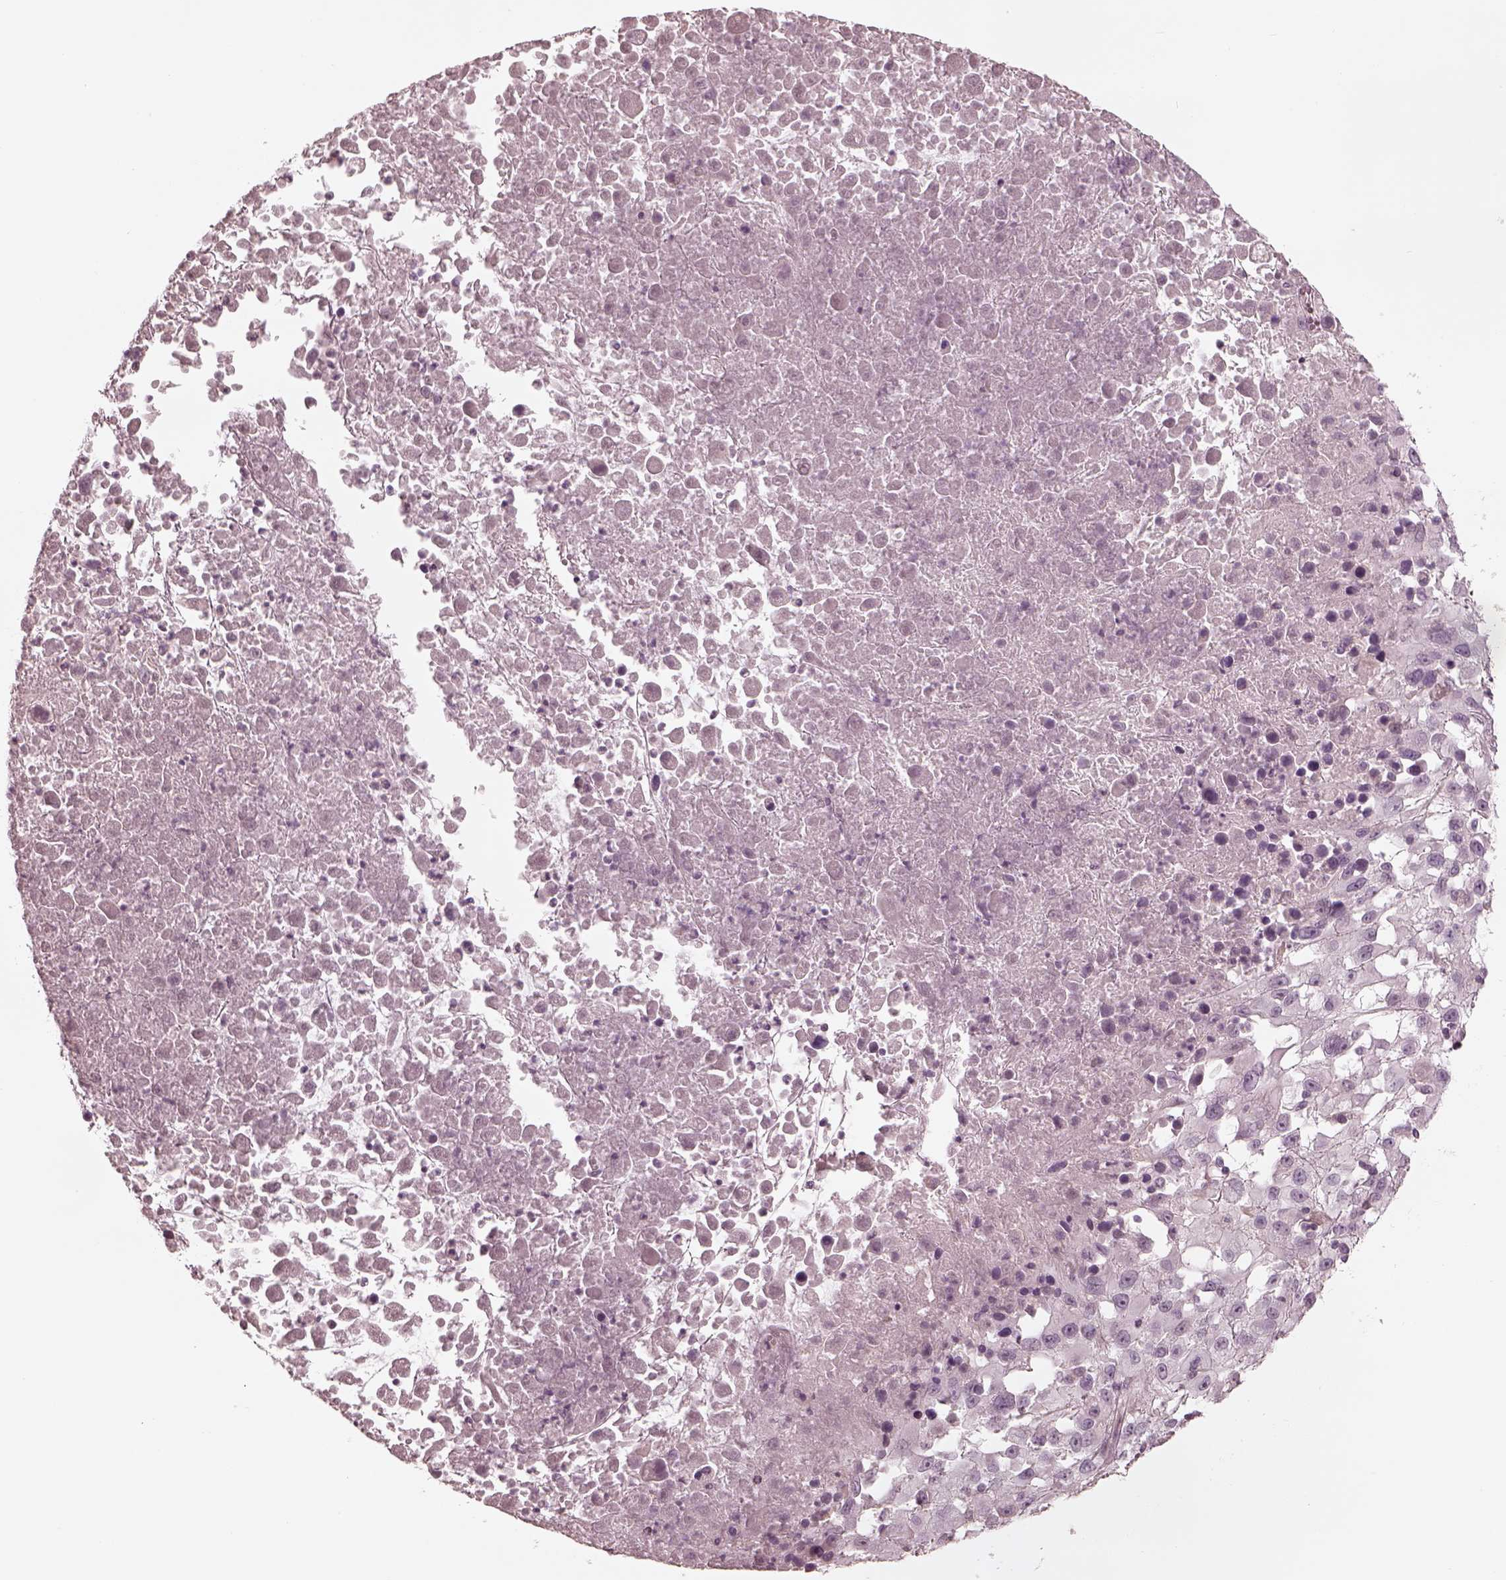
{"staining": {"intensity": "negative", "quantity": "none", "location": "none"}, "tissue": "melanoma", "cell_type": "Tumor cells", "image_type": "cancer", "snomed": [{"axis": "morphology", "description": "Malignant melanoma, Metastatic site"}, {"axis": "topography", "description": "Soft tissue"}], "caption": "High power microscopy image of an immunohistochemistry photomicrograph of malignant melanoma (metastatic site), revealing no significant staining in tumor cells.", "gene": "ADRB3", "patient": {"sex": "male", "age": 50}}